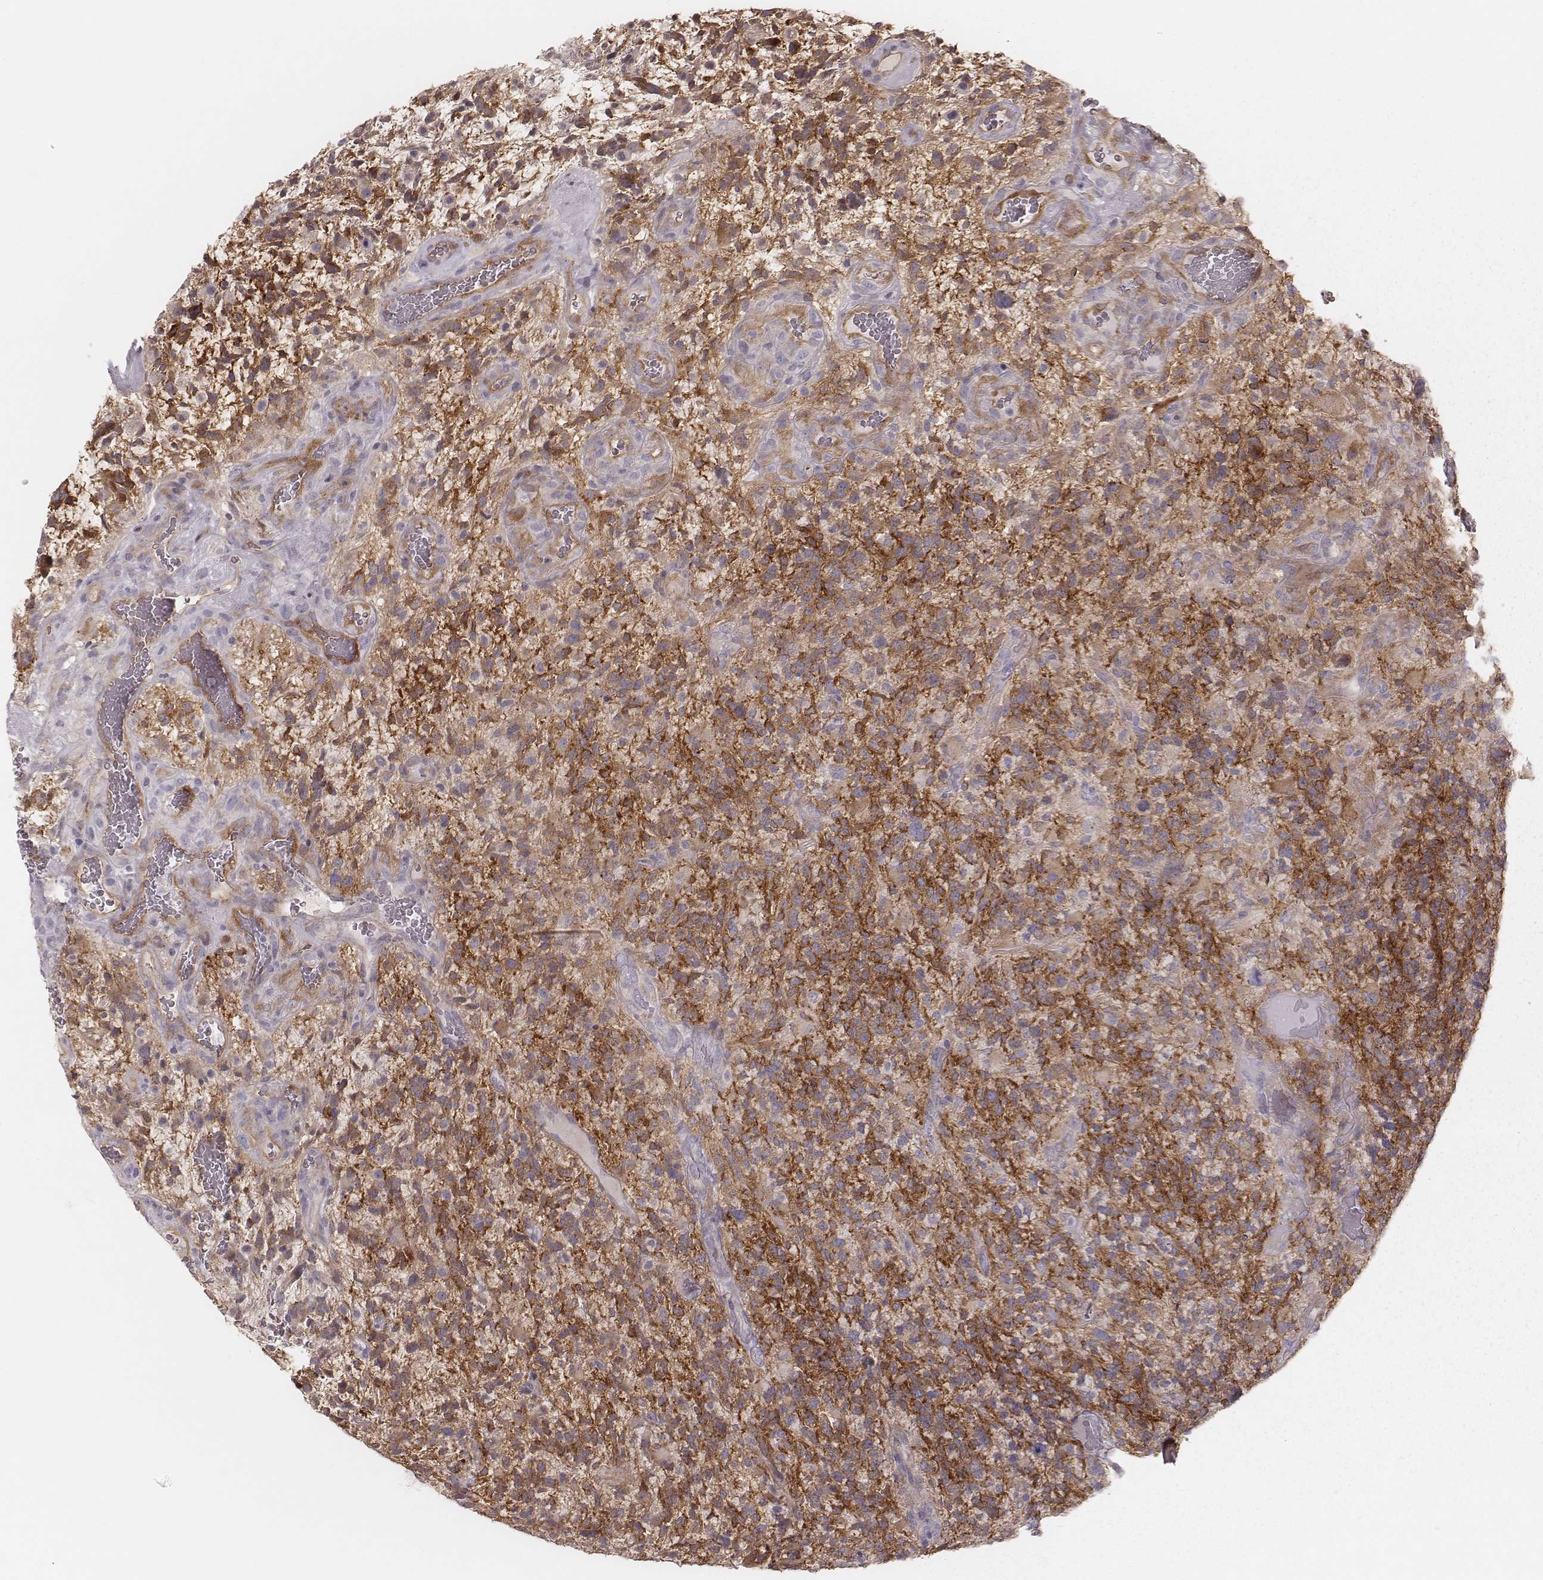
{"staining": {"intensity": "moderate", "quantity": "<25%", "location": "cytoplasmic/membranous"}, "tissue": "glioma", "cell_type": "Tumor cells", "image_type": "cancer", "snomed": [{"axis": "morphology", "description": "Glioma, malignant, High grade"}, {"axis": "topography", "description": "Brain"}], "caption": "There is low levels of moderate cytoplasmic/membranous staining in tumor cells of glioma, as demonstrated by immunohistochemical staining (brown color).", "gene": "KIF5C", "patient": {"sex": "female", "age": 71}}